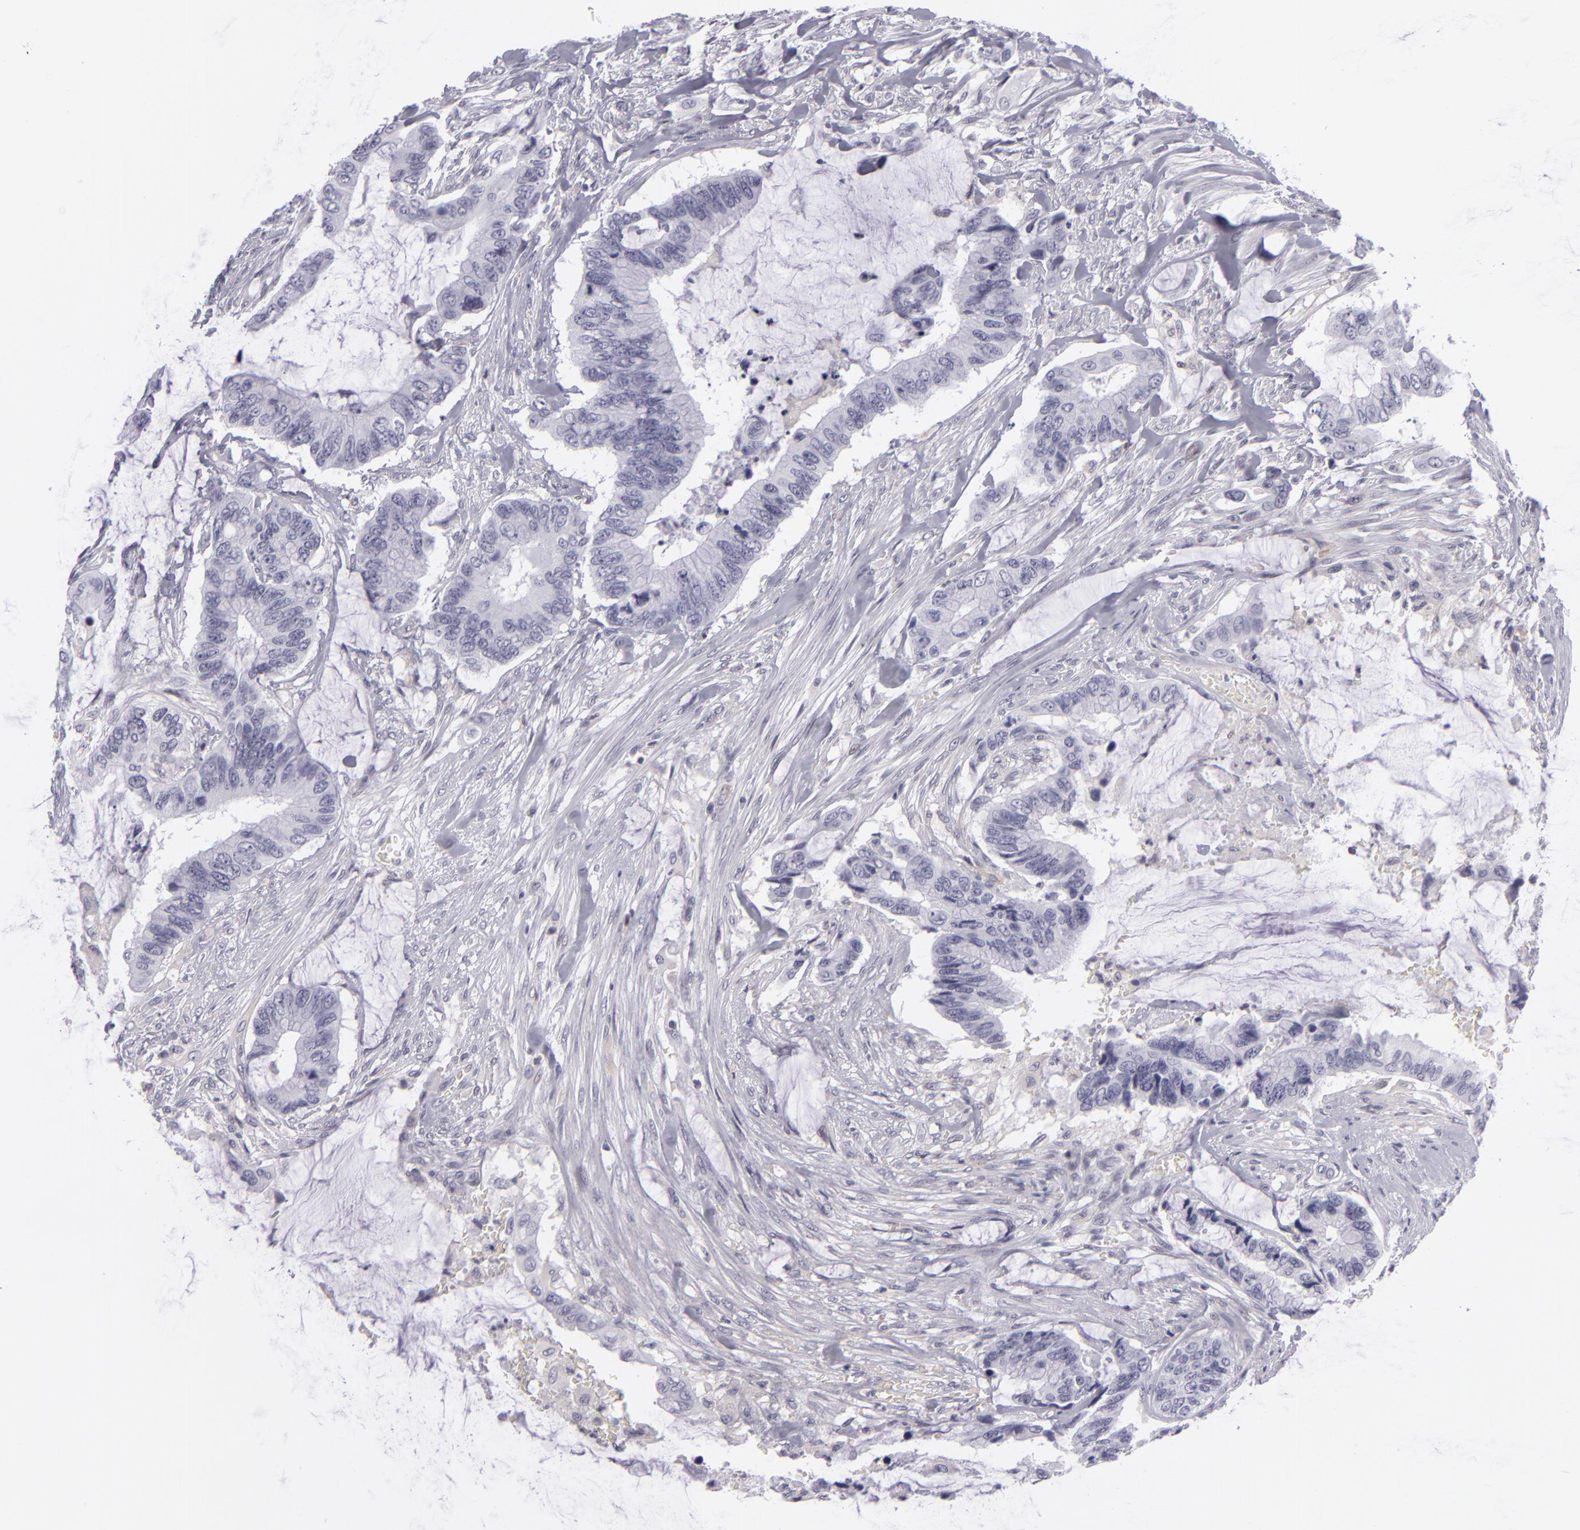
{"staining": {"intensity": "negative", "quantity": "none", "location": "none"}, "tissue": "colorectal cancer", "cell_type": "Tumor cells", "image_type": "cancer", "snomed": [{"axis": "morphology", "description": "Adenocarcinoma, NOS"}, {"axis": "topography", "description": "Rectum"}], "caption": "A histopathology image of human colorectal cancer (adenocarcinoma) is negative for staining in tumor cells.", "gene": "KCNAB2", "patient": {"sex": "female", "age": 59}}